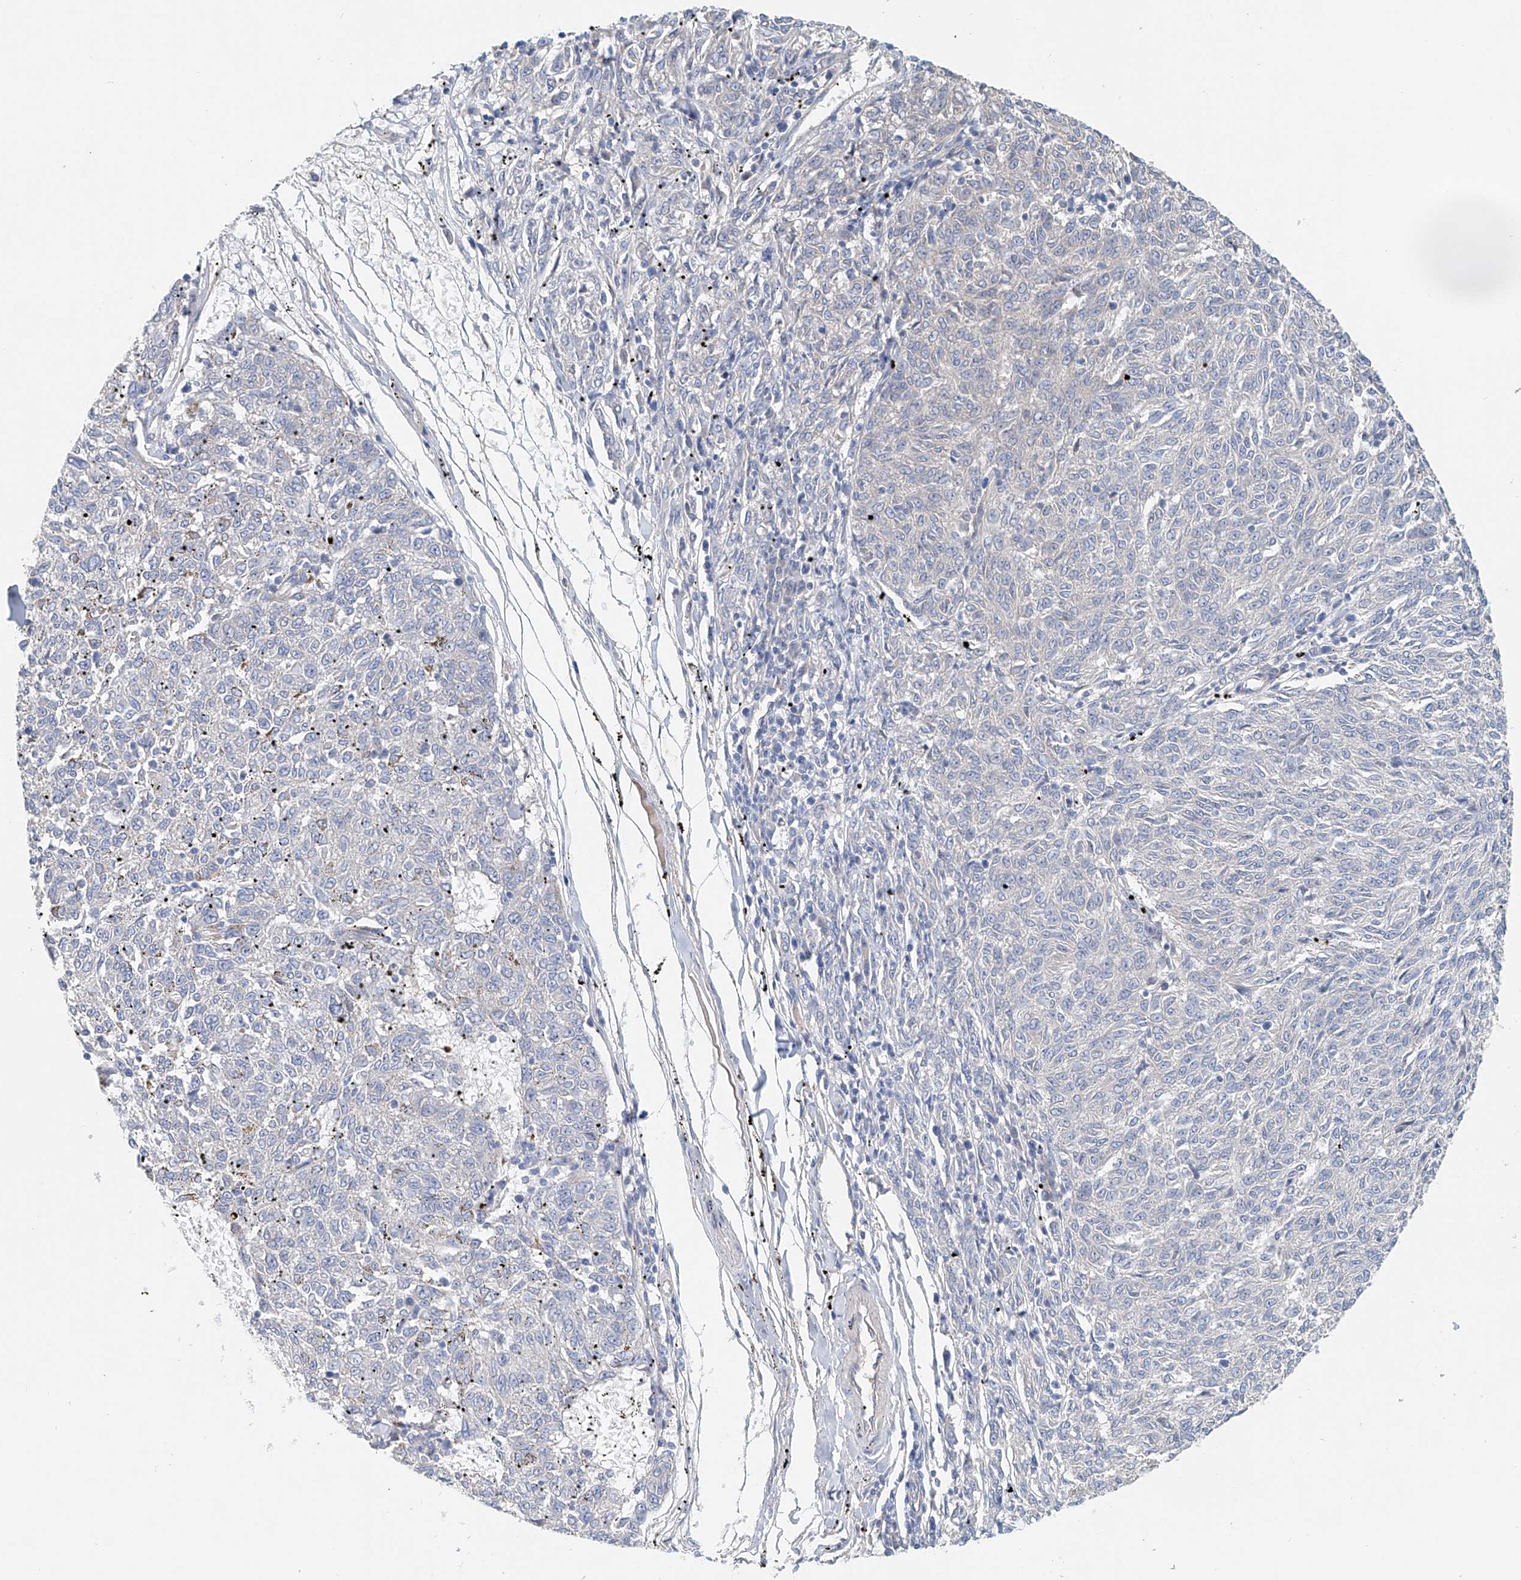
{"staining": {"intensity": "negative", "quantity": "none", "location": "none"}, "tissue": "melanoma", "cell_type": "Tumor cells", "image_type": "cancer", "snomed": [{"axis": "morphology", "description": "Malignant melanoma, NOS"}, {"axis": "topography", "description": "Skin"}], "caption": "Protein analysis of melanoma shows no significant staining in tumor cells.", "gene": "FRYL", "patient": {"sex": "female", "age": 72}}